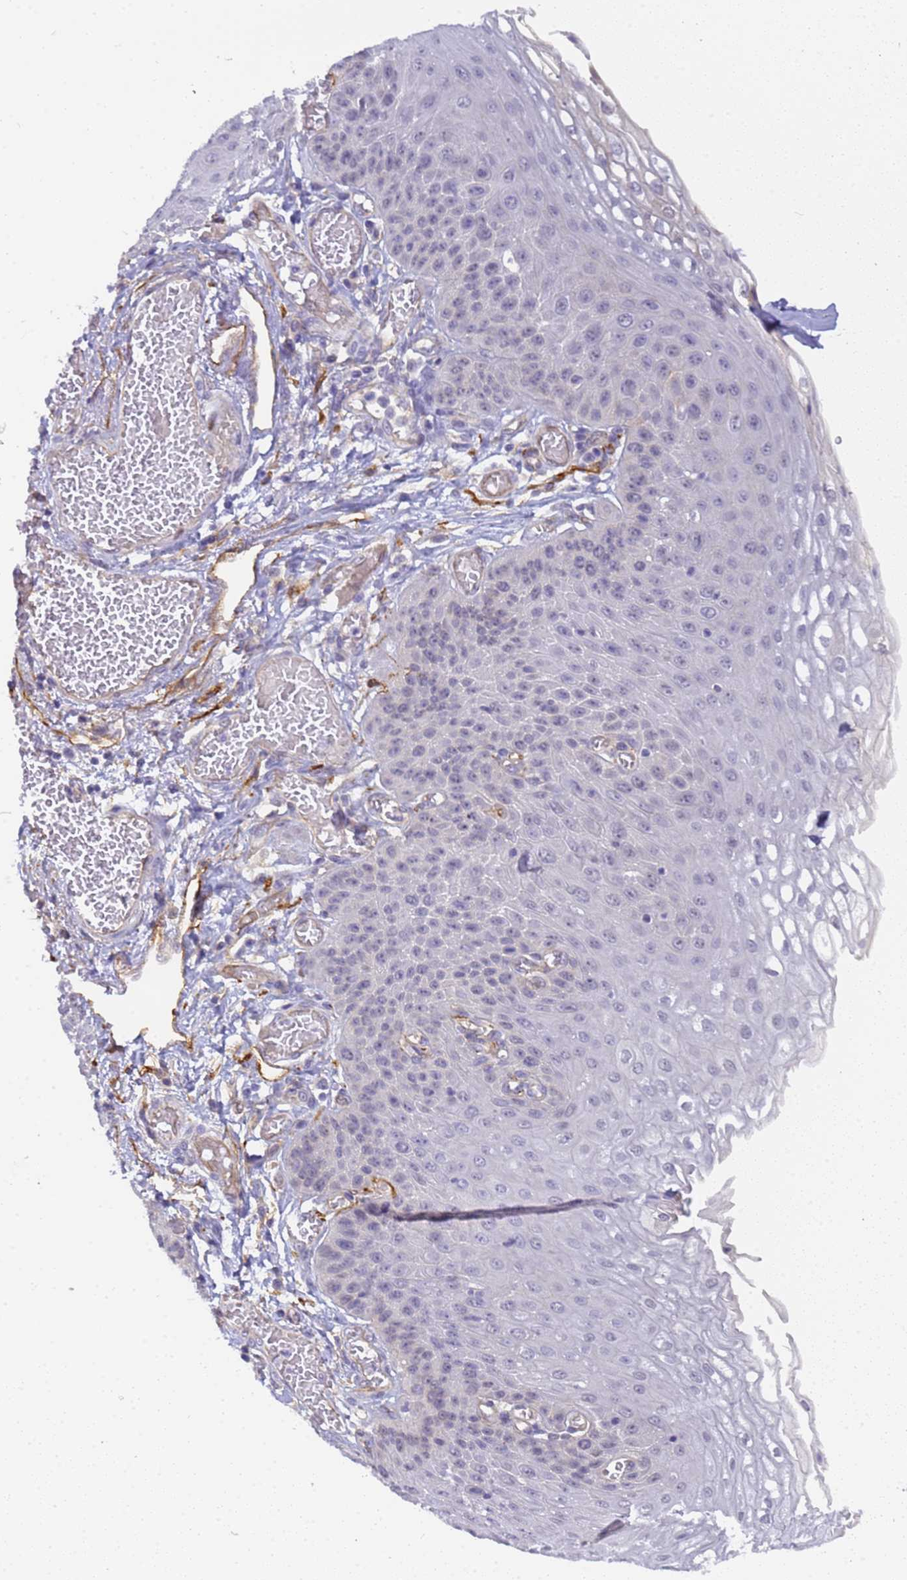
{"staining": {"intensity": "negative", "quantity": "none", "location": "none"}, "tissue": "esophagus", "cell_type": "Squamous epithelial cells", "image_type": "normal", "snomed": [{"axis": "morphology", "description": "Normal tissue, NOS"}, {"axis": "topography", "description": "Esophagus"}], "caption": "An immunohistochemistry image of unremarkable esophagus is shown. There is no staining in squamous epithelial cells of esophagus.", "gene": "GON4L", "patient": {"sex": "male", "age": 81}}